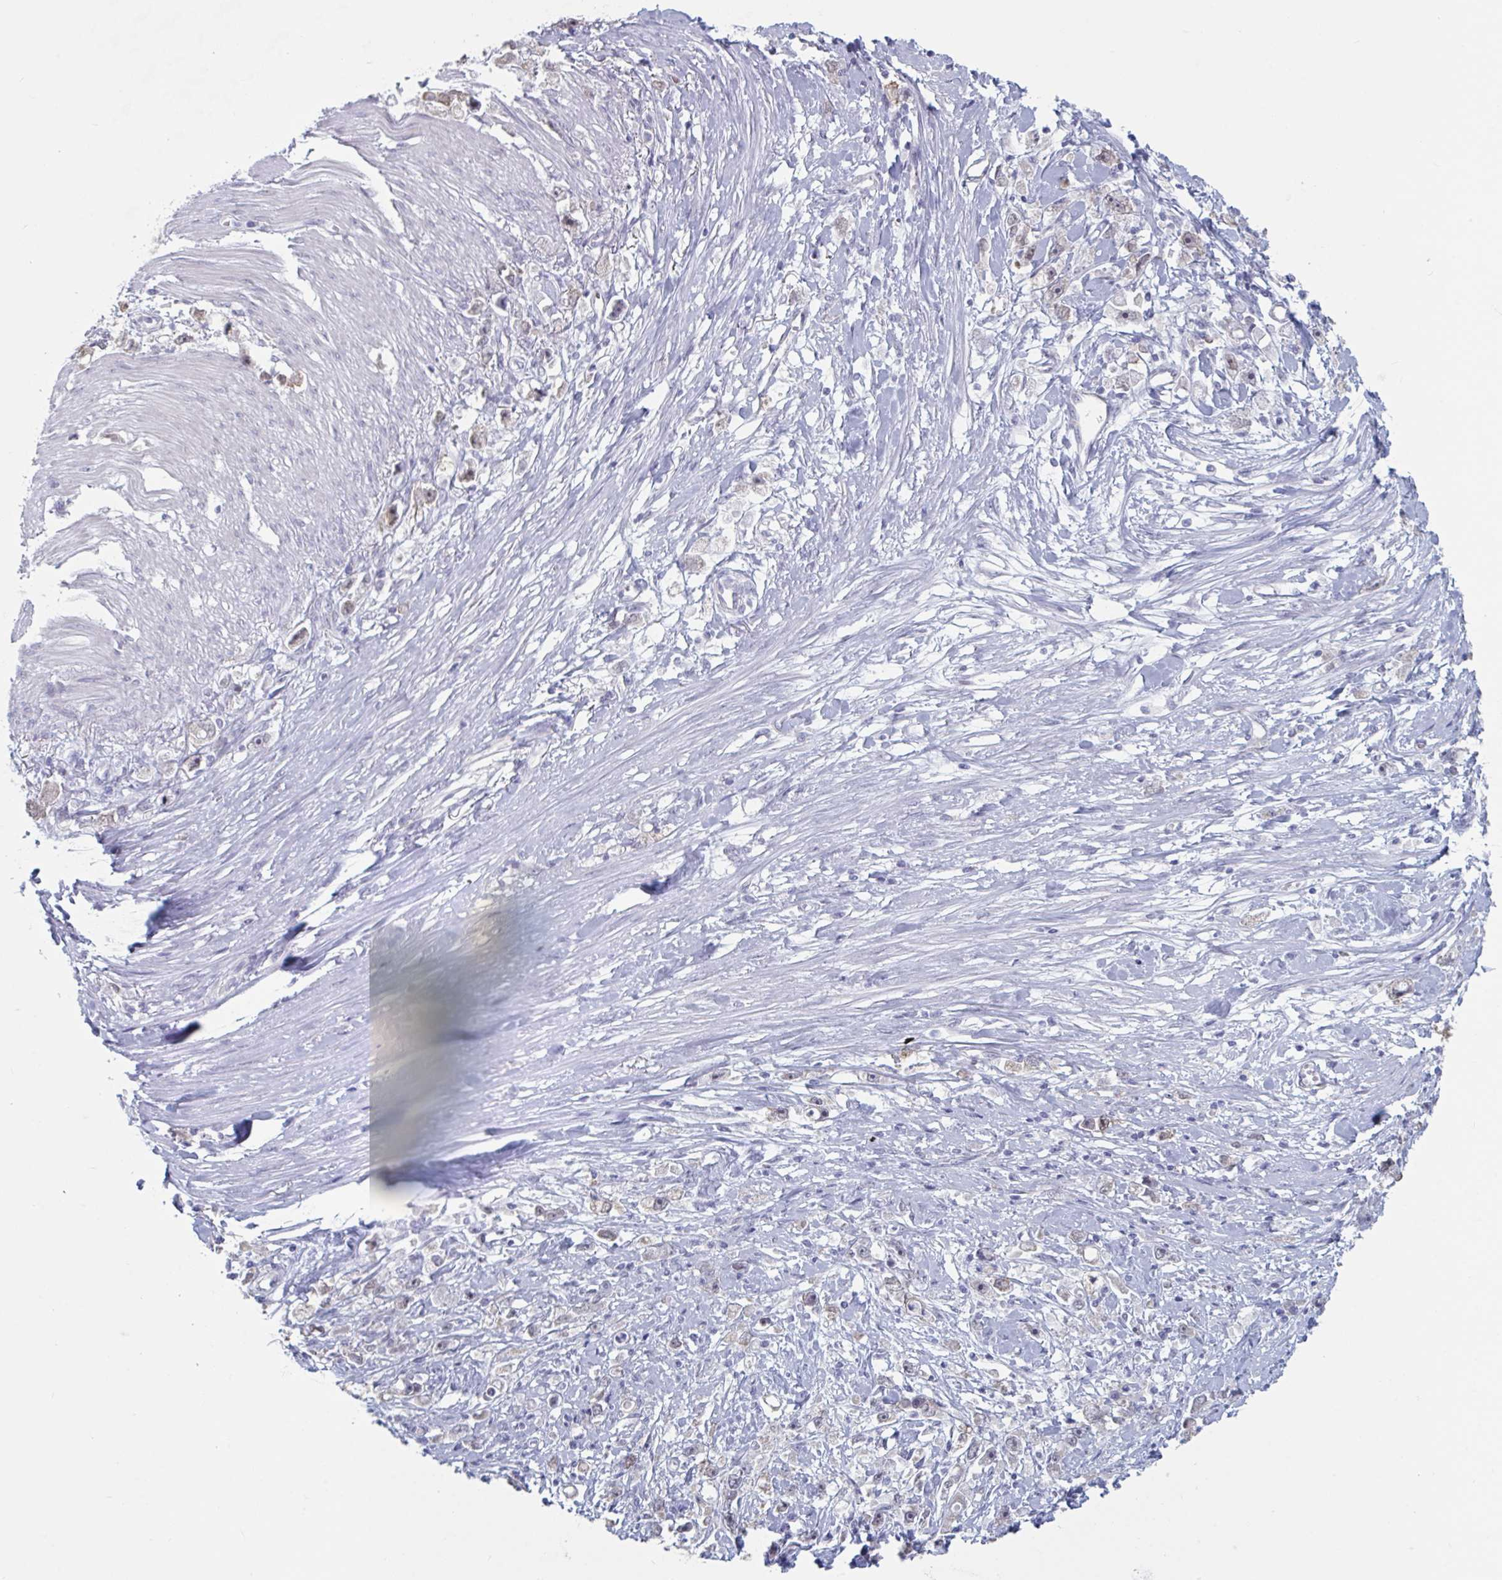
{"staining": {"intensity": "negative", "quantity": "none", "location": "none"}, "tissue": "stomach cancer", "cell_type": "Tumor cells", "image_type": "cancer", "snomed": [{"axis": "morphology", "description": "Adenocarcinoma, NOS"}, {"axis": "topography", "description": "Stomach"}], "caption": "Immunohistochemistry (IHC) image of neoplastic tissue: stomach adenocarcinoma stained with DAB displays no significant protein expression in tumor cells.", "gene": "FOXA1", "patient": {"sex": "female", "age": 59}}